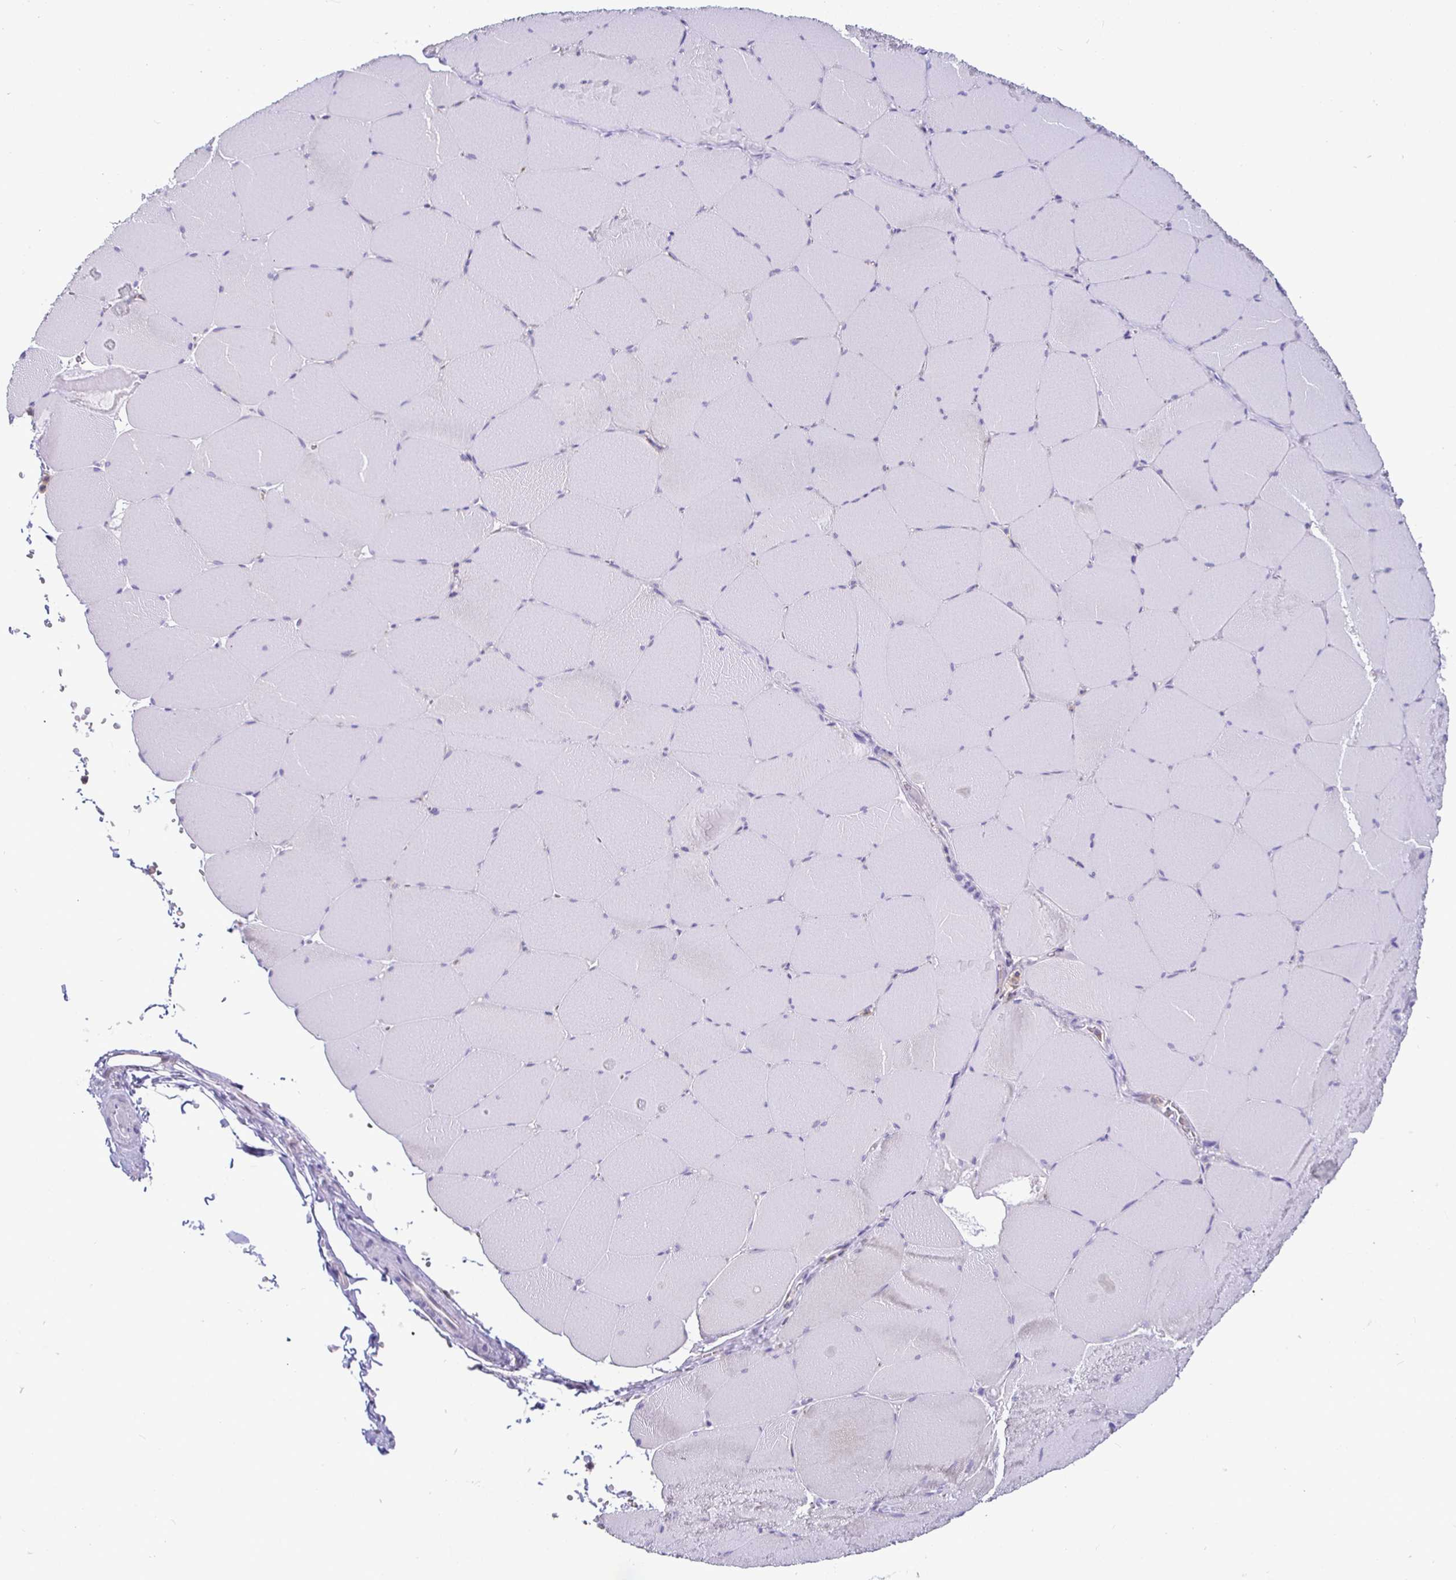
{"staining": {"intensity": "negative", "quantity": "none", "location": "none"}, "tissue": "skeletal muscle", "cell_type": "Myocytes", "image_type": "normal", "snomed": [{"axis": "morphology", "description": "Normal tissue, NOS"}, {"axis": "topography", "description": "Skeletal muscle"}, {"axis": "topography", "description": "Head-Neck"}], "caption": "Immunohistochemistry (IHC) micrograph of normal skeletal muscle: human skeletal muscle stained with DAB displays no significant protein positivity in myocytes.", "gene": "SIRPA", "patient": {"sex": "male", "age": 66}}